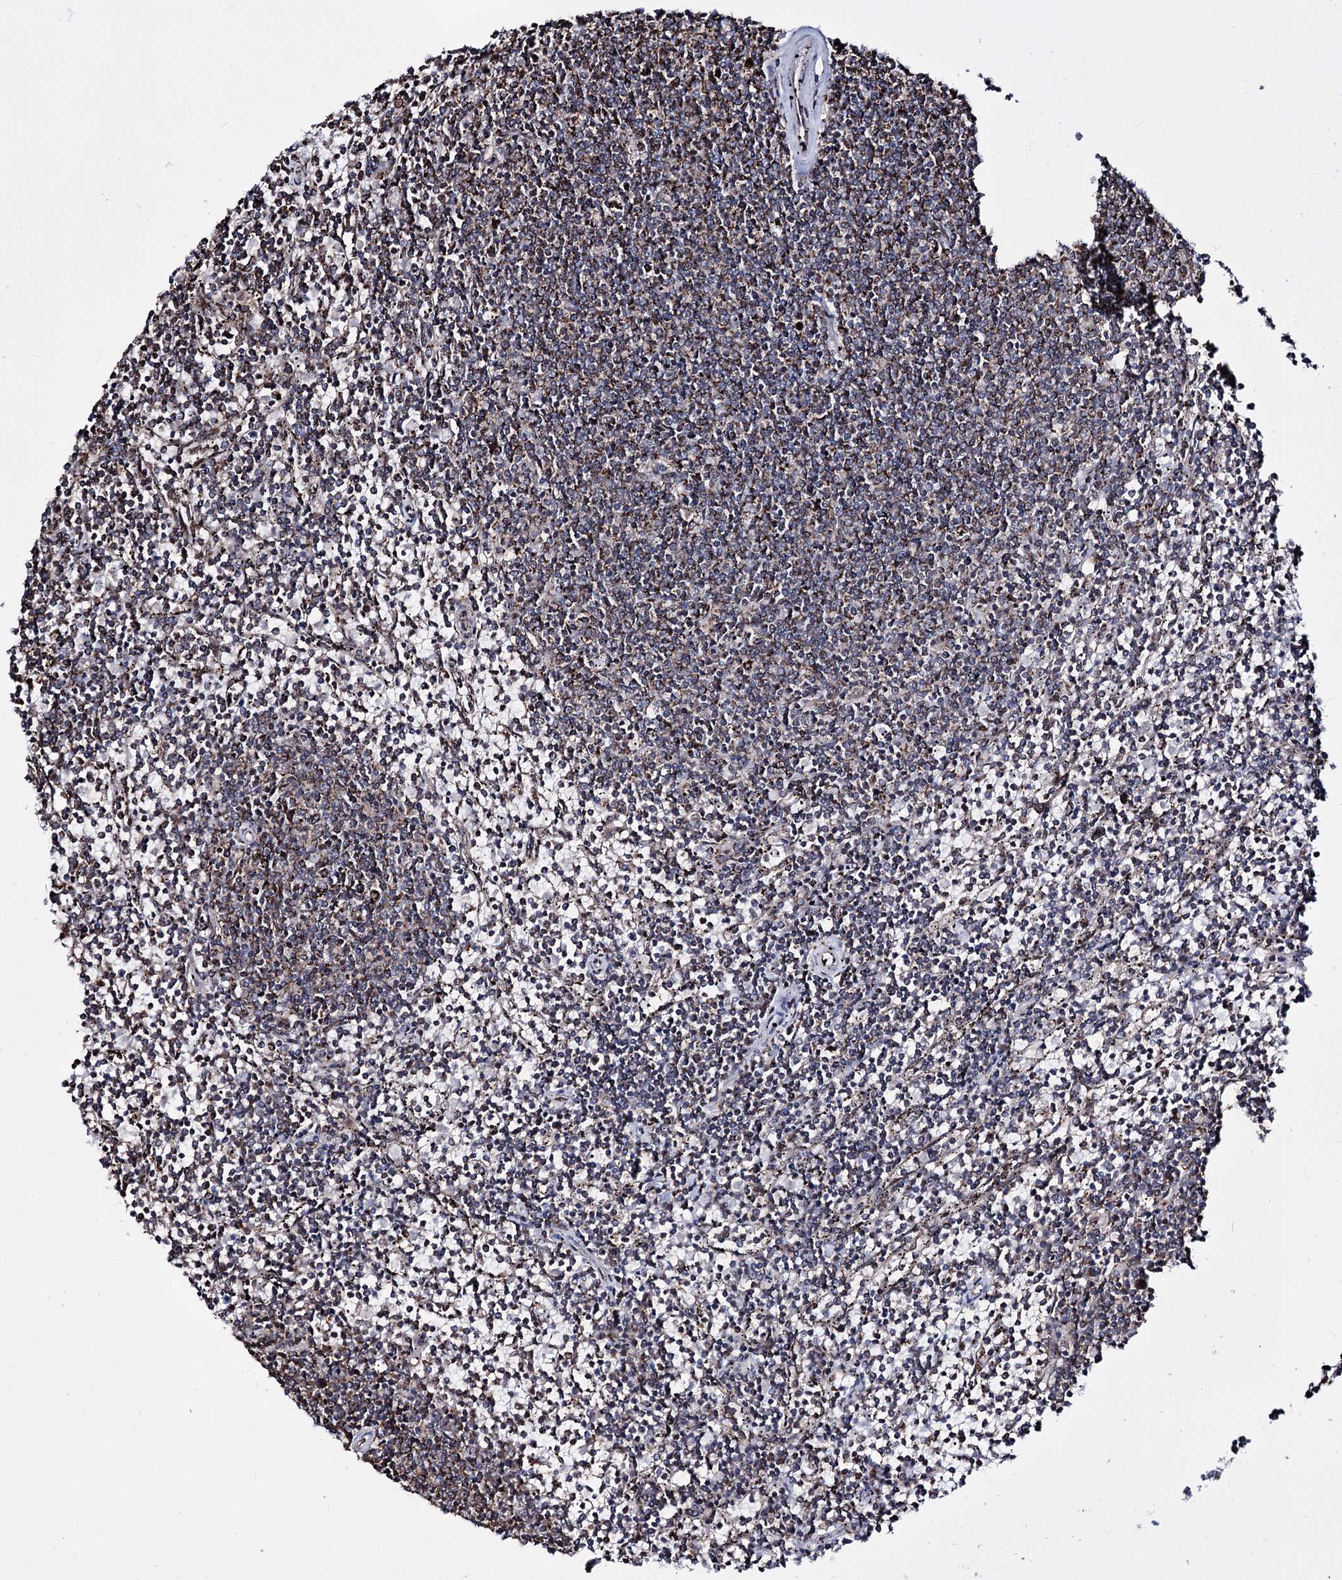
{"staining": {"intensity": "moderate", "quantity": "25%-75%", "location": "cytoplasmic/membranous"}, "tissue": "lymphoma", "cell_type": "Tumor cells", "image_type": "cancer", "snomed": [{"axis": "morphology", "description": "Malignant lymphoma, non-Hodgkin's type, Low grade"}, {"axis": "topography", "description": "Spleen"}], "caption": "A high-resolution photomicrograph shows immunohistochemistry (IHC) staining of lymphoma, which exhibits moderate cytoplasmic/membranous expression in approximately 25%-75% of tumor cells.", "gene": "CREB3L4", "patient": {"sex": "female", "age": 50}}